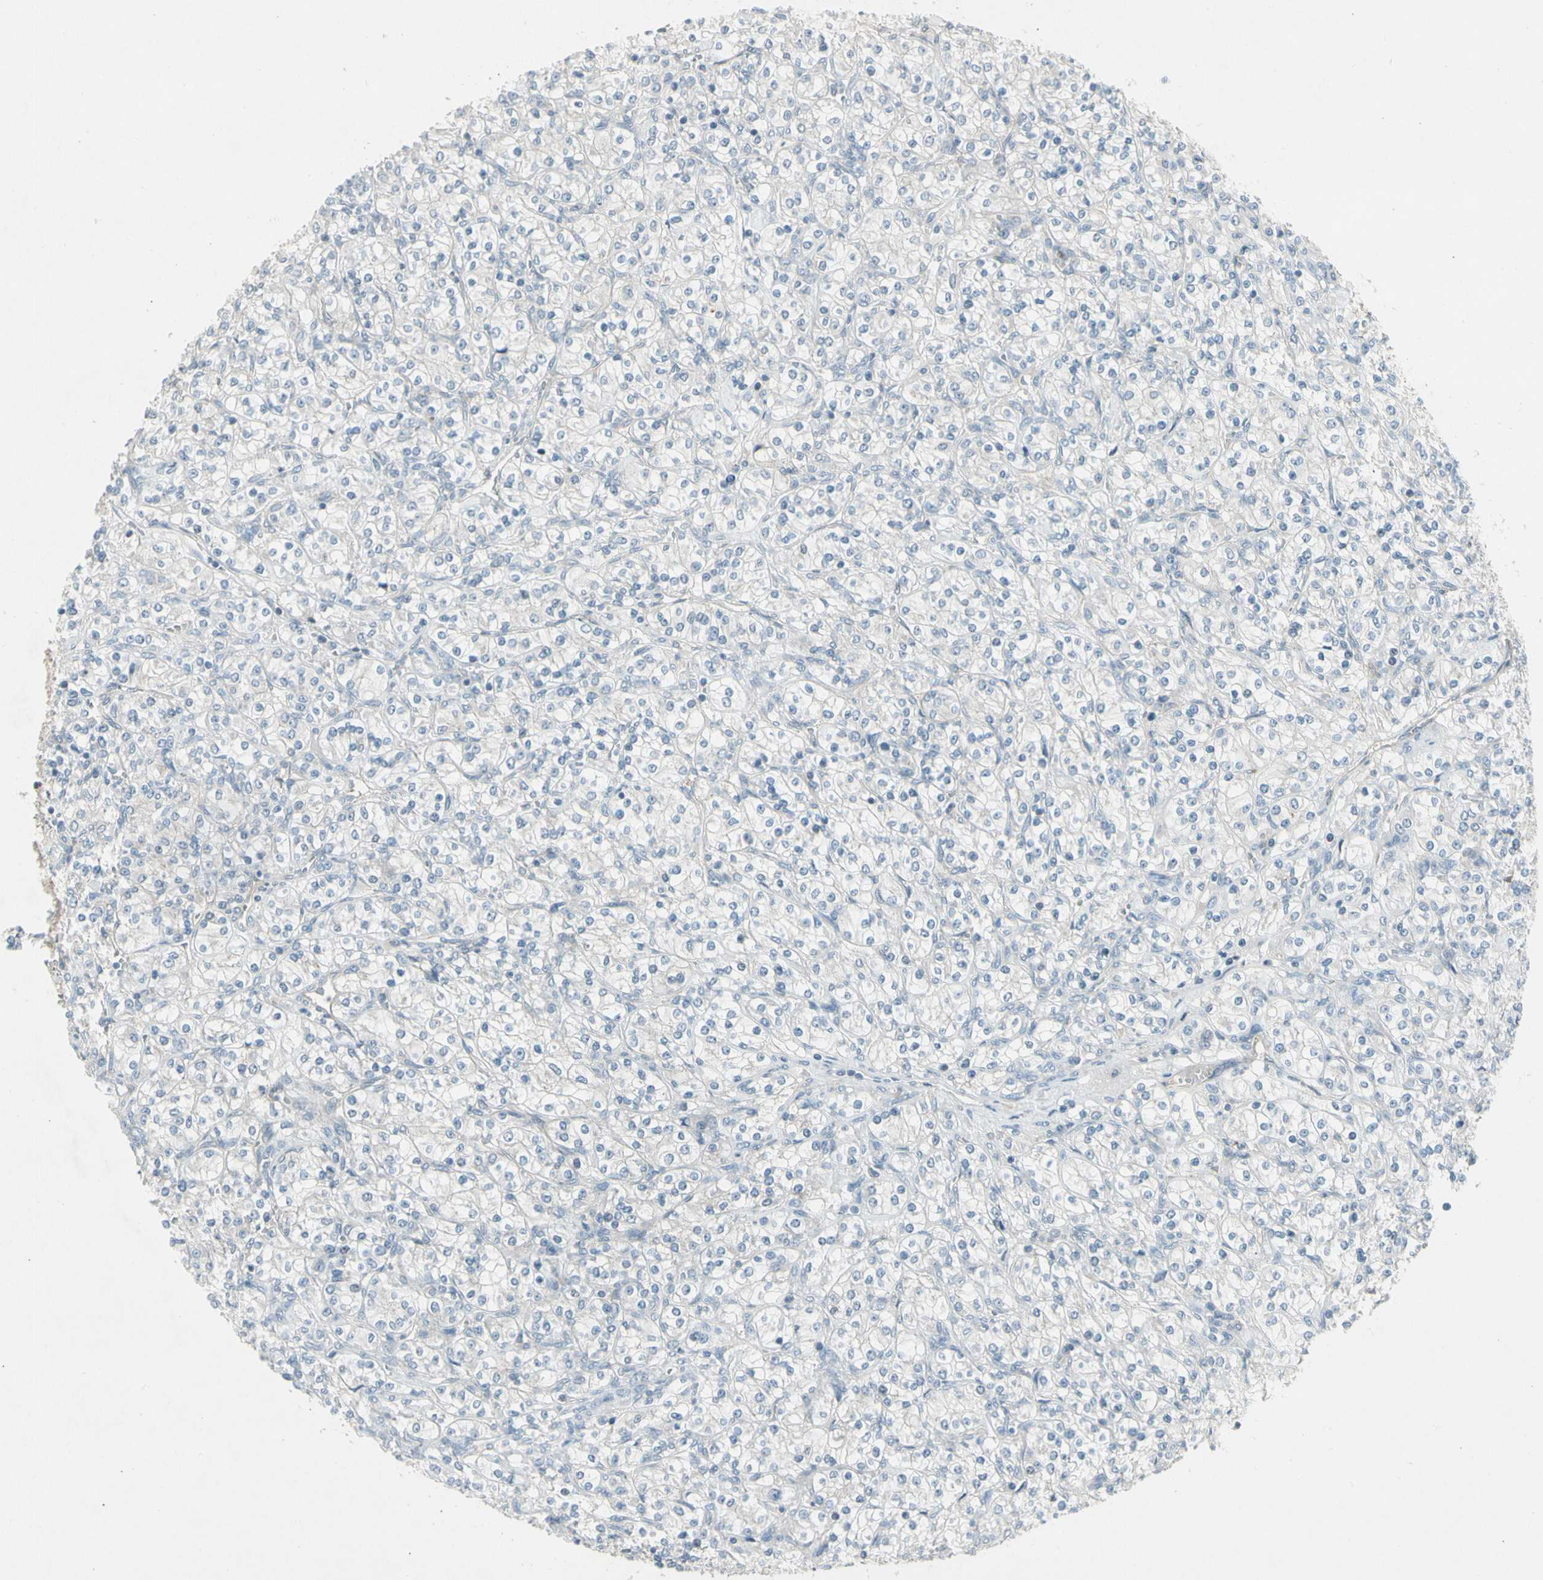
{"staining": {"intensity": "negative", "quantity": "none", "location": "none"}, "tissue": "renal cancer", "cell_type": "Tumor cells", "image_type": "cancer", "snomed": [{"axis": "morphology", "description": "Adenocarcinoma, NOS"}, {"axis": "topography", "description": "Kidney"}], "caption": "Immunohistochemical staining of adenocarcinoma (renal) exhibits no significant positivity in tumor cells.", "gene": "PANK2", "patient": {"sex": "male", "age": 77}}